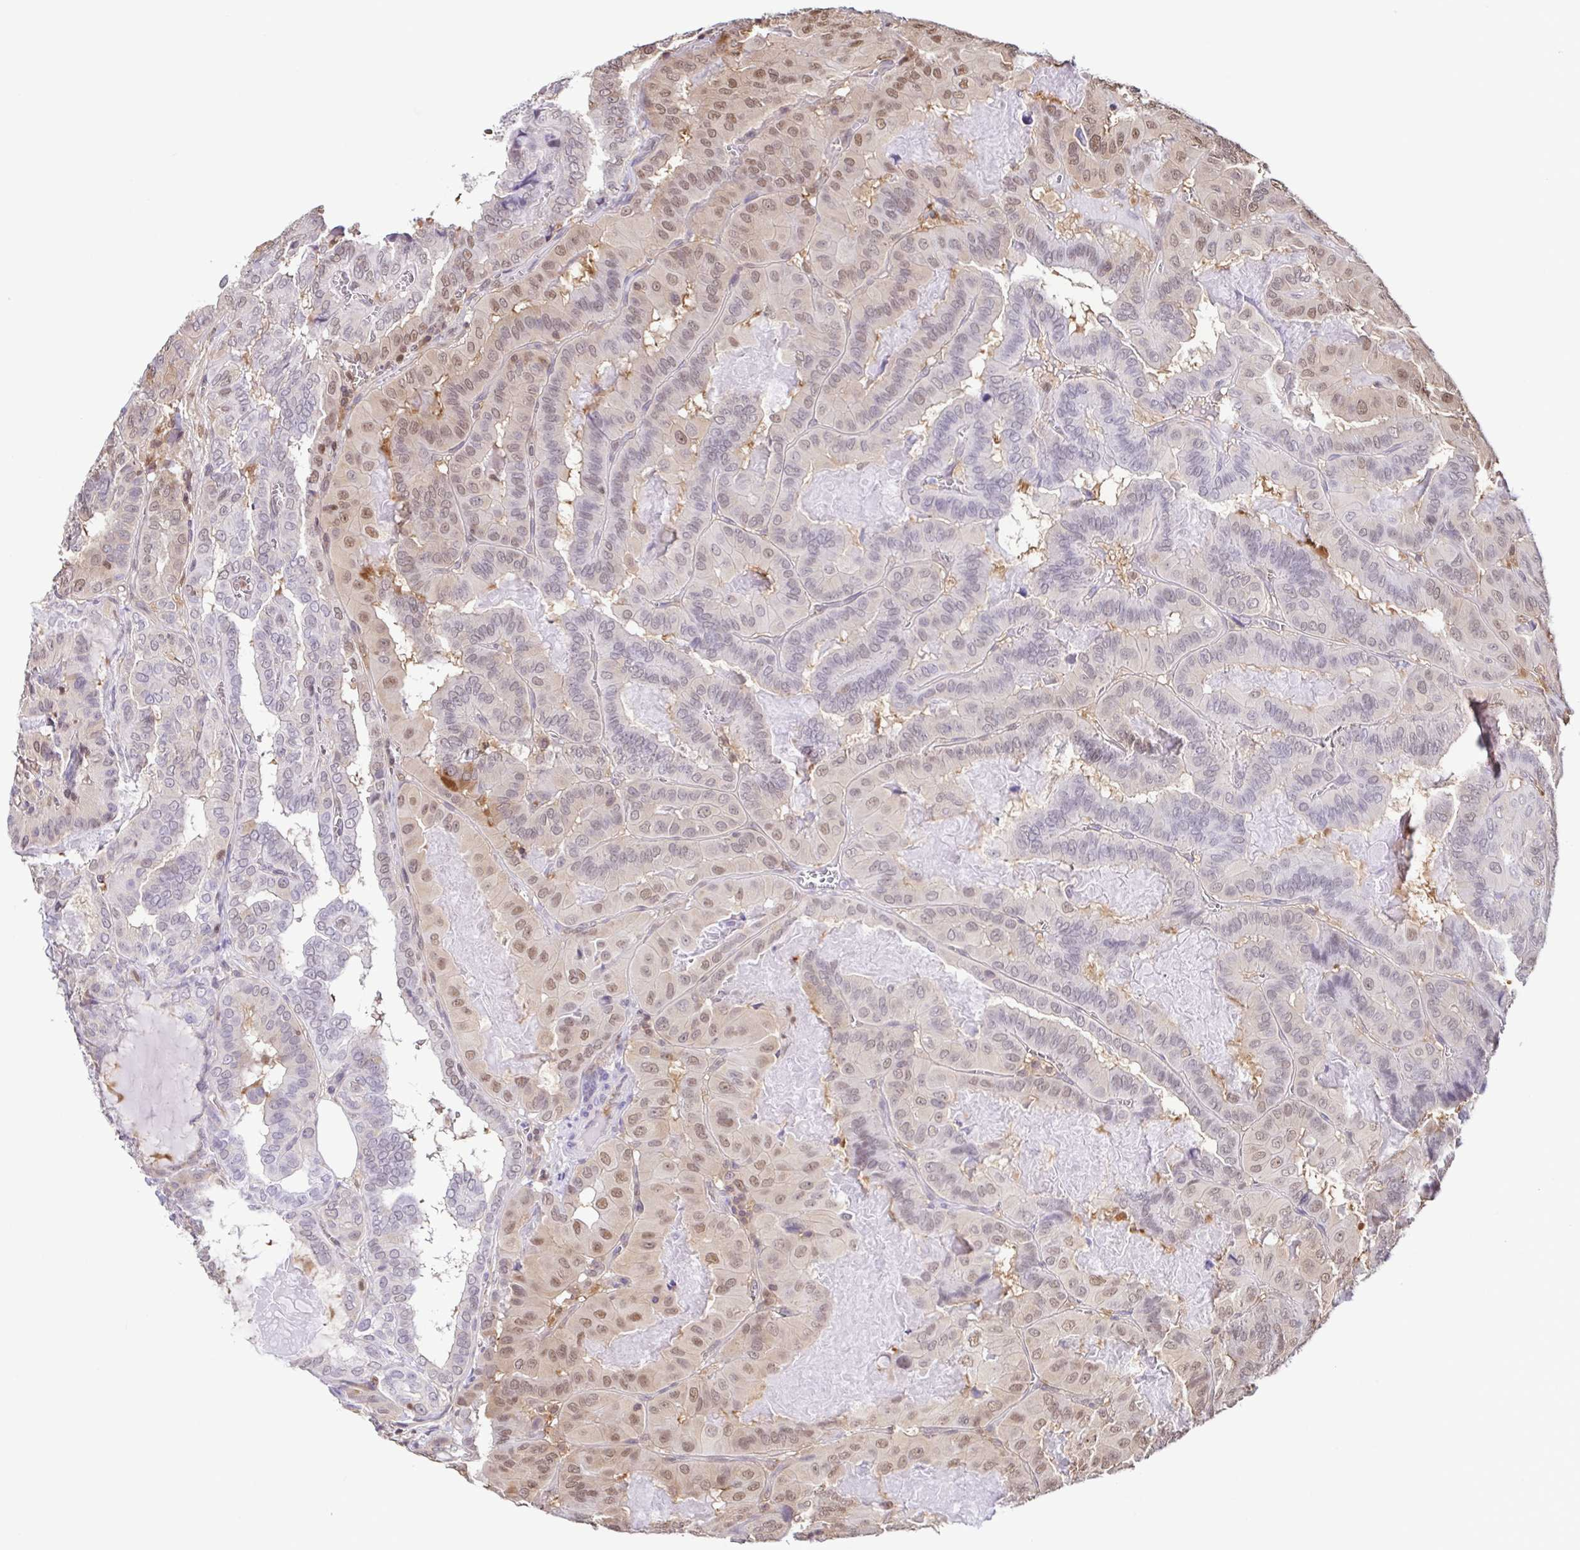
{"staining": {"intensity": "weak", "quantity": "<25%", "location": "nuclear"}, "tissue": "thyroid cancer", "cell_type": "Tumor cells", "image_type": "cancer", "snomed": [{"axis": "morphology", "description": "Papillary adenocarcinoma, NOS"}, {"axis": "topography", "description": "Thyroid gland"}], "caption": "The IHC image has no significant expression in tumor cells of papillary adenocarcinoma (thyroid) tissue.", "gene": "PSMB9", "patient": {"sex": "female", "age": 46}}